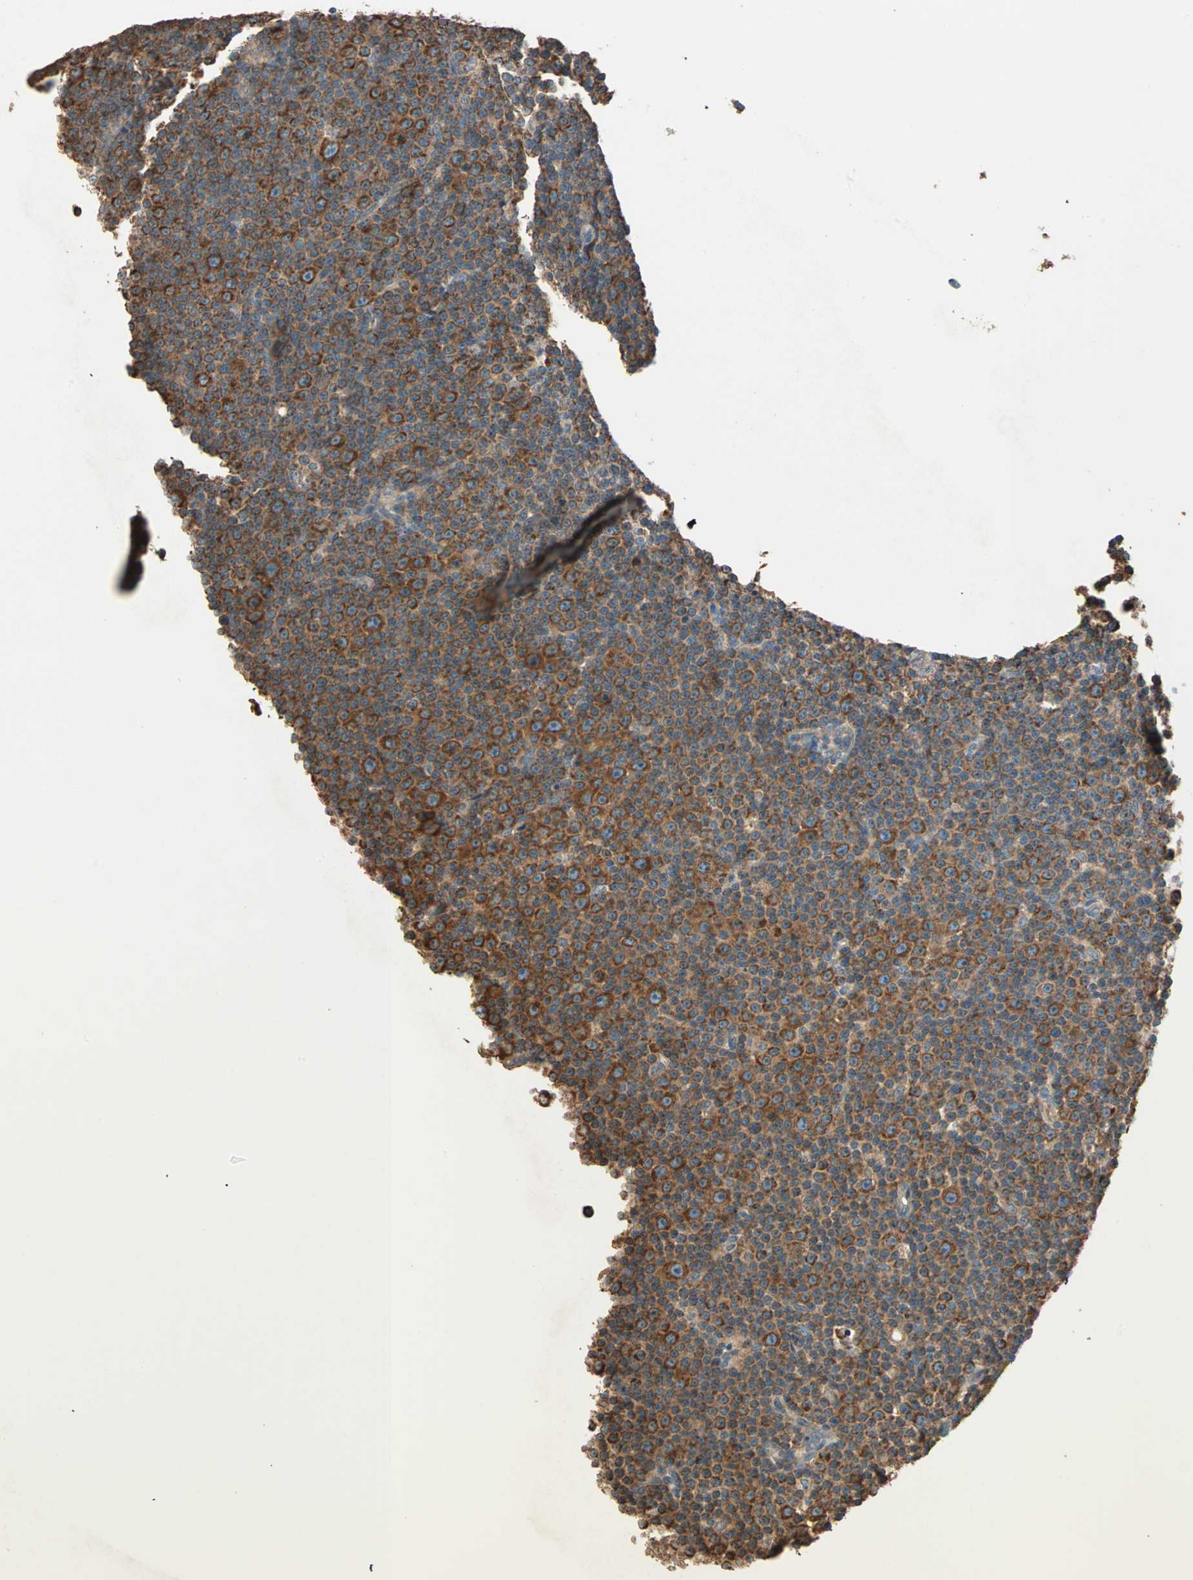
{"staining": {"intensity": "strong", "quantity": ">75%", "location": "cytoplasmic/membranous"}, "tissue": "lymphoma", "cell_type": "Tumor cells", "image_type": "cancer", "snomed": [{"axis": "morphology", "description": "Malignant lymphoma, non-Hodgkin's type, Low grade"}, {"axis": "topography", "description": "Lymph node"}], "caption": "An immunohistochemistry (IHC) histopathology image of tumor tissue is shown. Protein staining in brown labels strong cytoplasmic/membranous positivity in lymphoma within tumor cells.", "gene": "EIF4G2", "patient": {"sex": "female", "age": 67}}